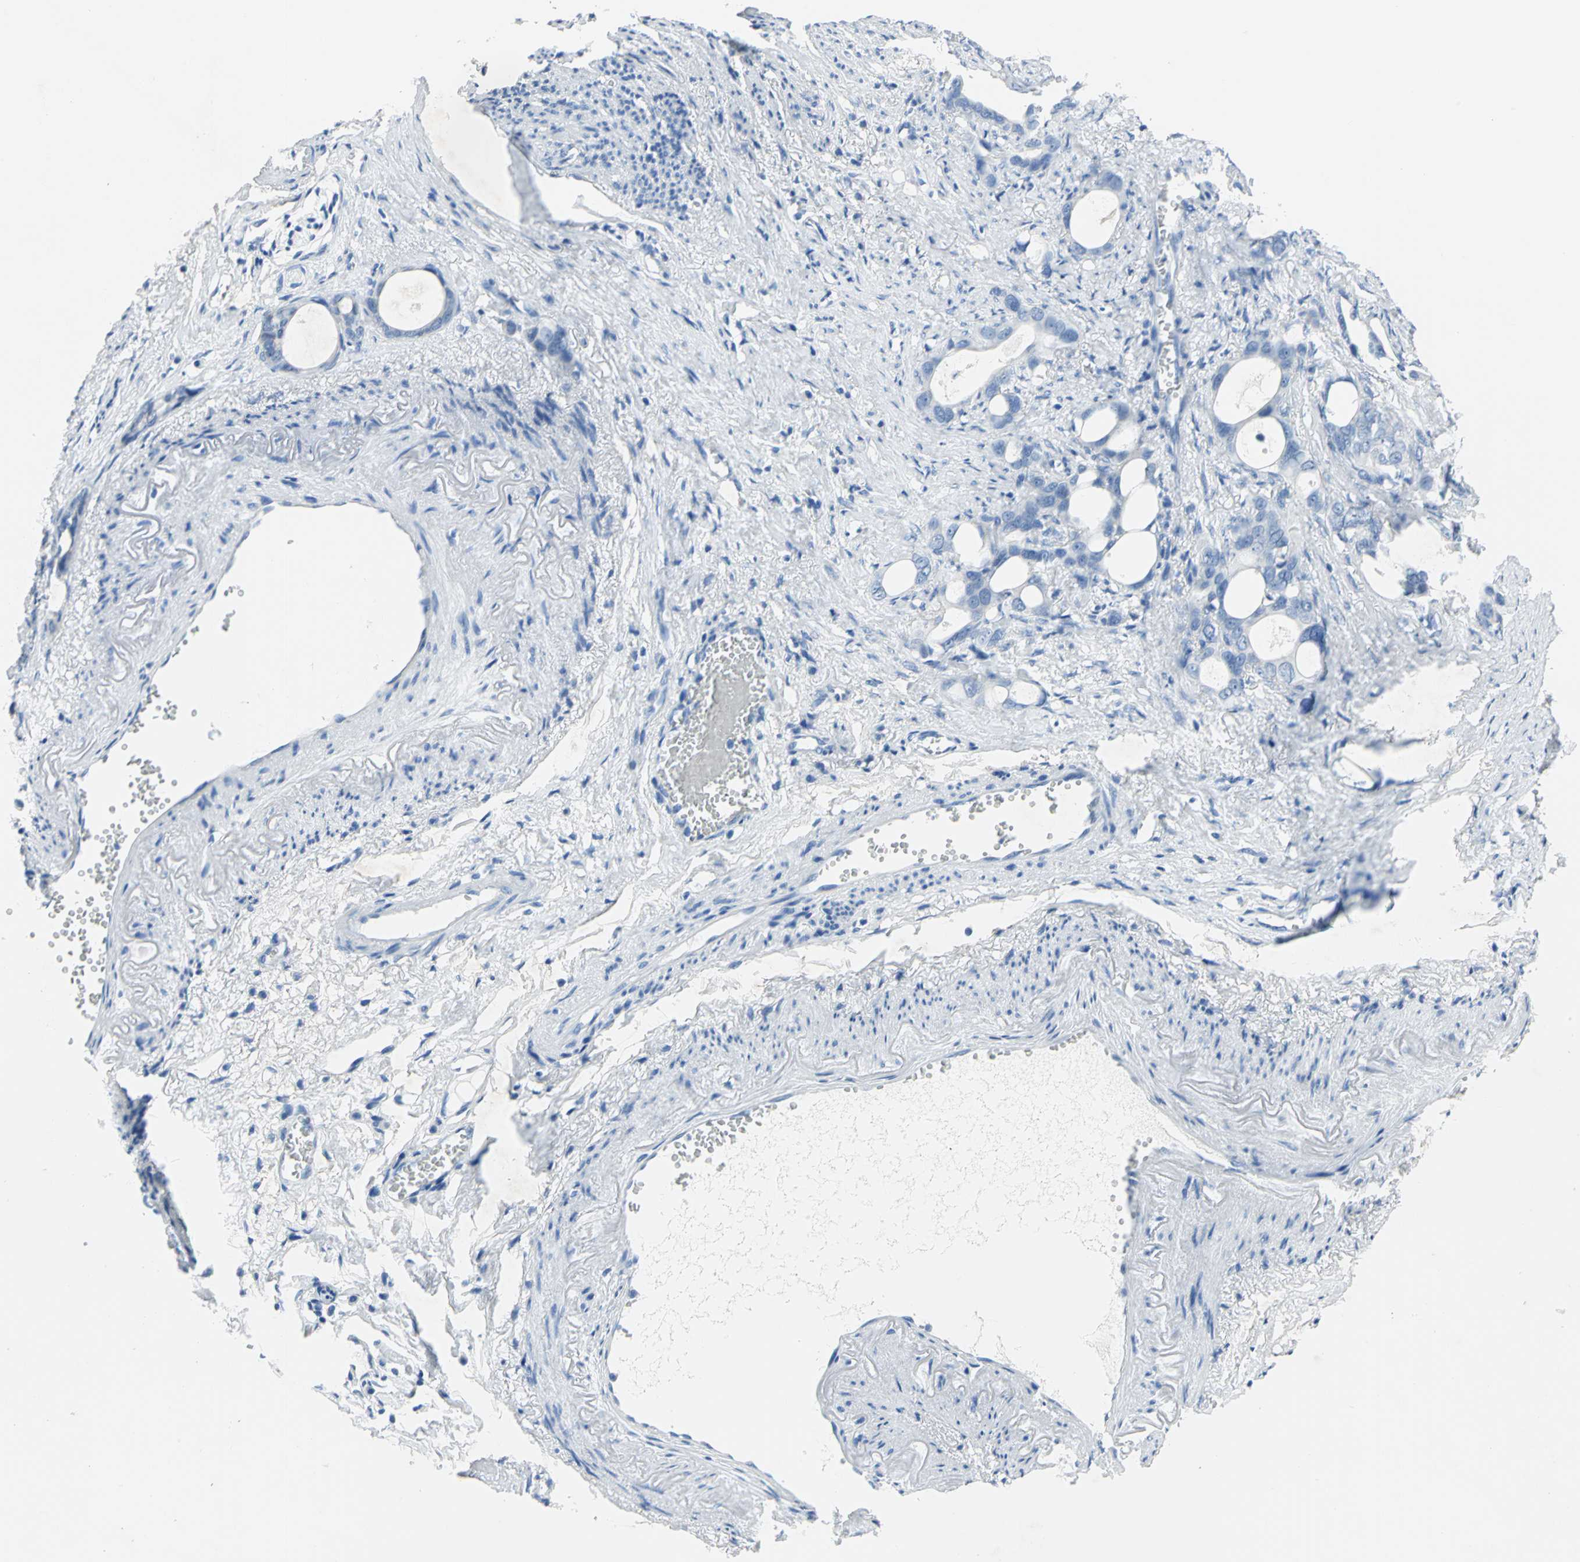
{"staining": {"intensity": "negative", "quantity": "none", "location": "none"}, "tissue": "stomach cancer", "cell_type": "Tumor cells", "image_type": "cancer", "snomed": [{"axis": "morphology", "description": "Adenocarcinoma, NOS"}, {"axis": "topography", "description": "Stomach"}], "caption": "Immunohistochemical staining of stomach adenocarcinoma reveals no significant expression in tumor cells.", "gene": "SFN", "patient": {"sex": "female", "age": 75}}